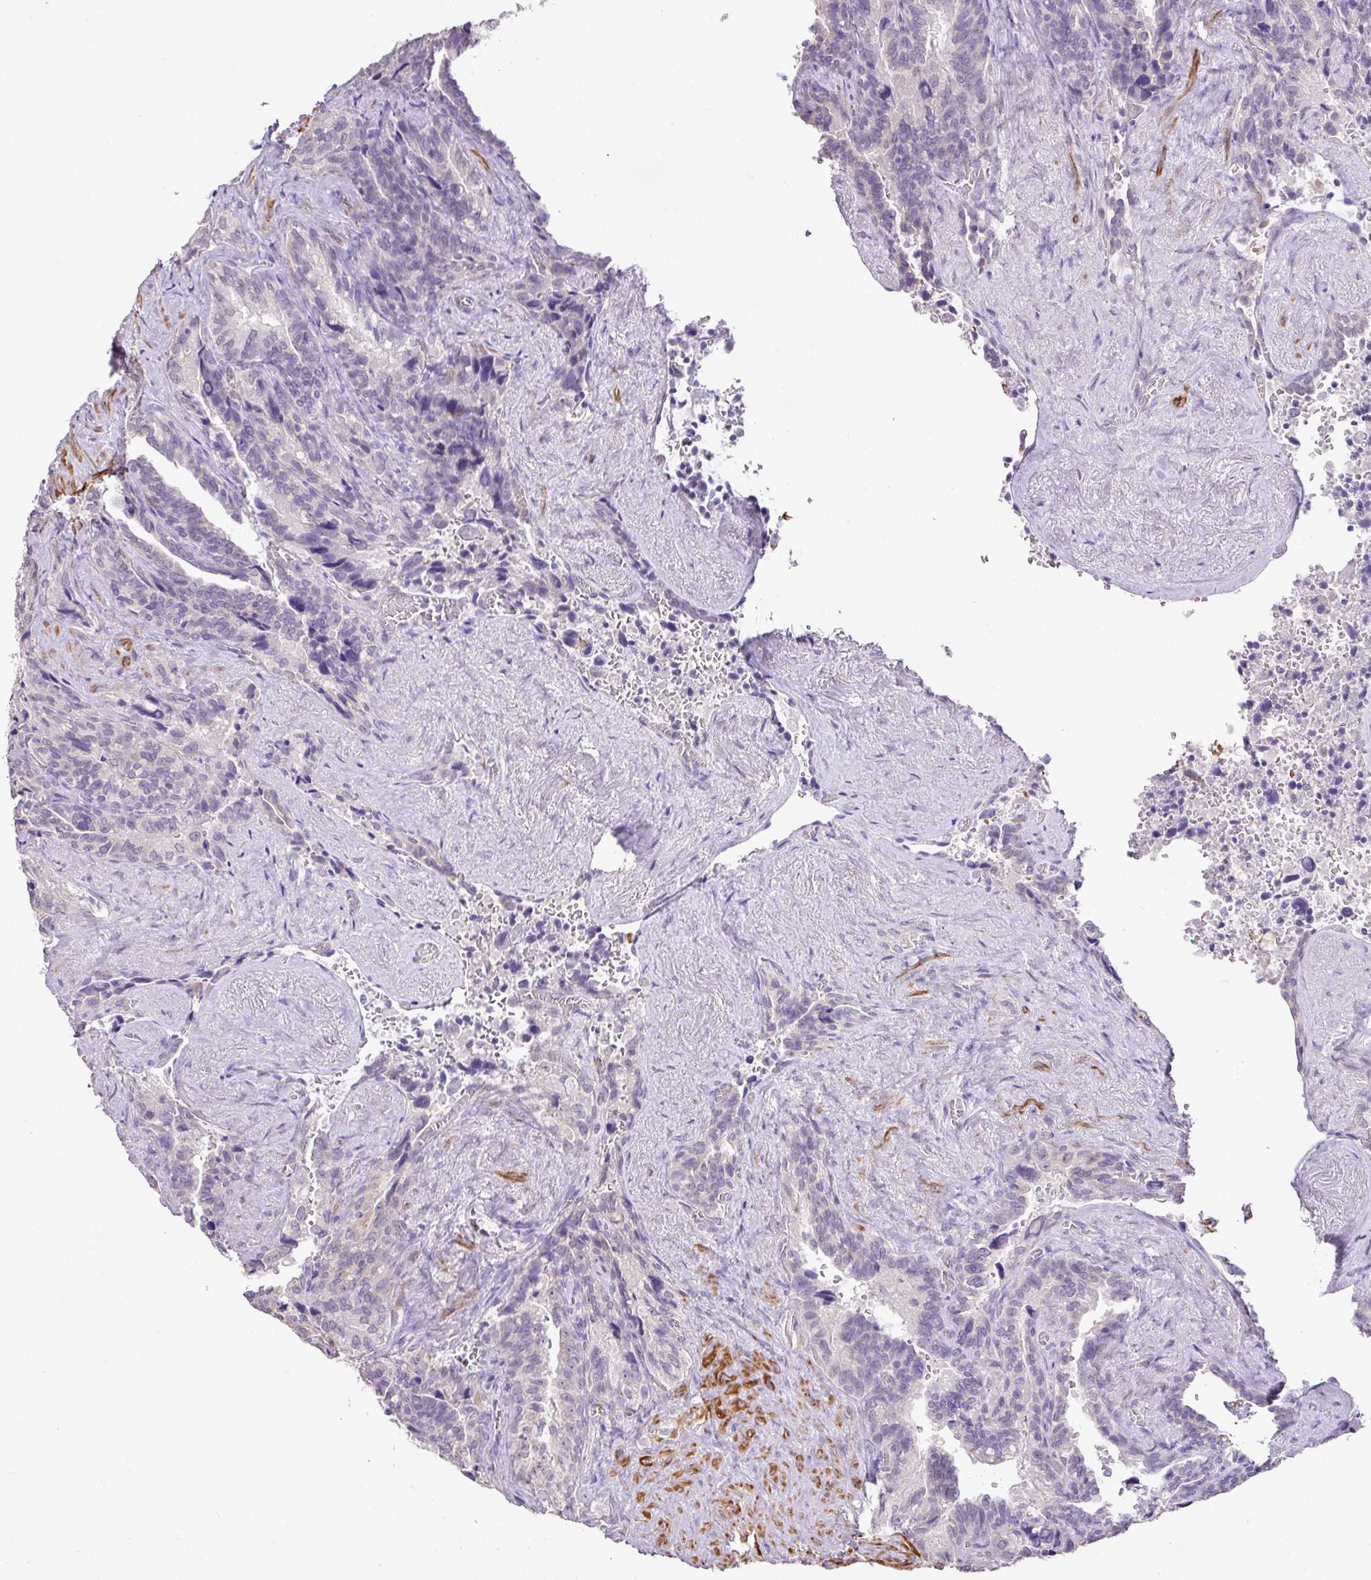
{"staining": {"intensity": "negative", "quantity": "none", "location": "none"}, "tissue": "seminal vesicle", "cell_type": "Glandular cells", "image_type": "normal", "snomed": [{"axis": "morphology", "description": "Normal tissue, NOS"}, {"axis": "topography", "description": "Seminal veicle"}], "caption": "Glandular cells are negative for protein expression in benign human seminal vesicle. The staining was performed using DAB to visualize the protein expression in brown, while the nuclei were stained in blue with hematoxylin (Magnification: 20x).", "gene": "DIP2A", "patient": {"sex": "male", "age": 68}}